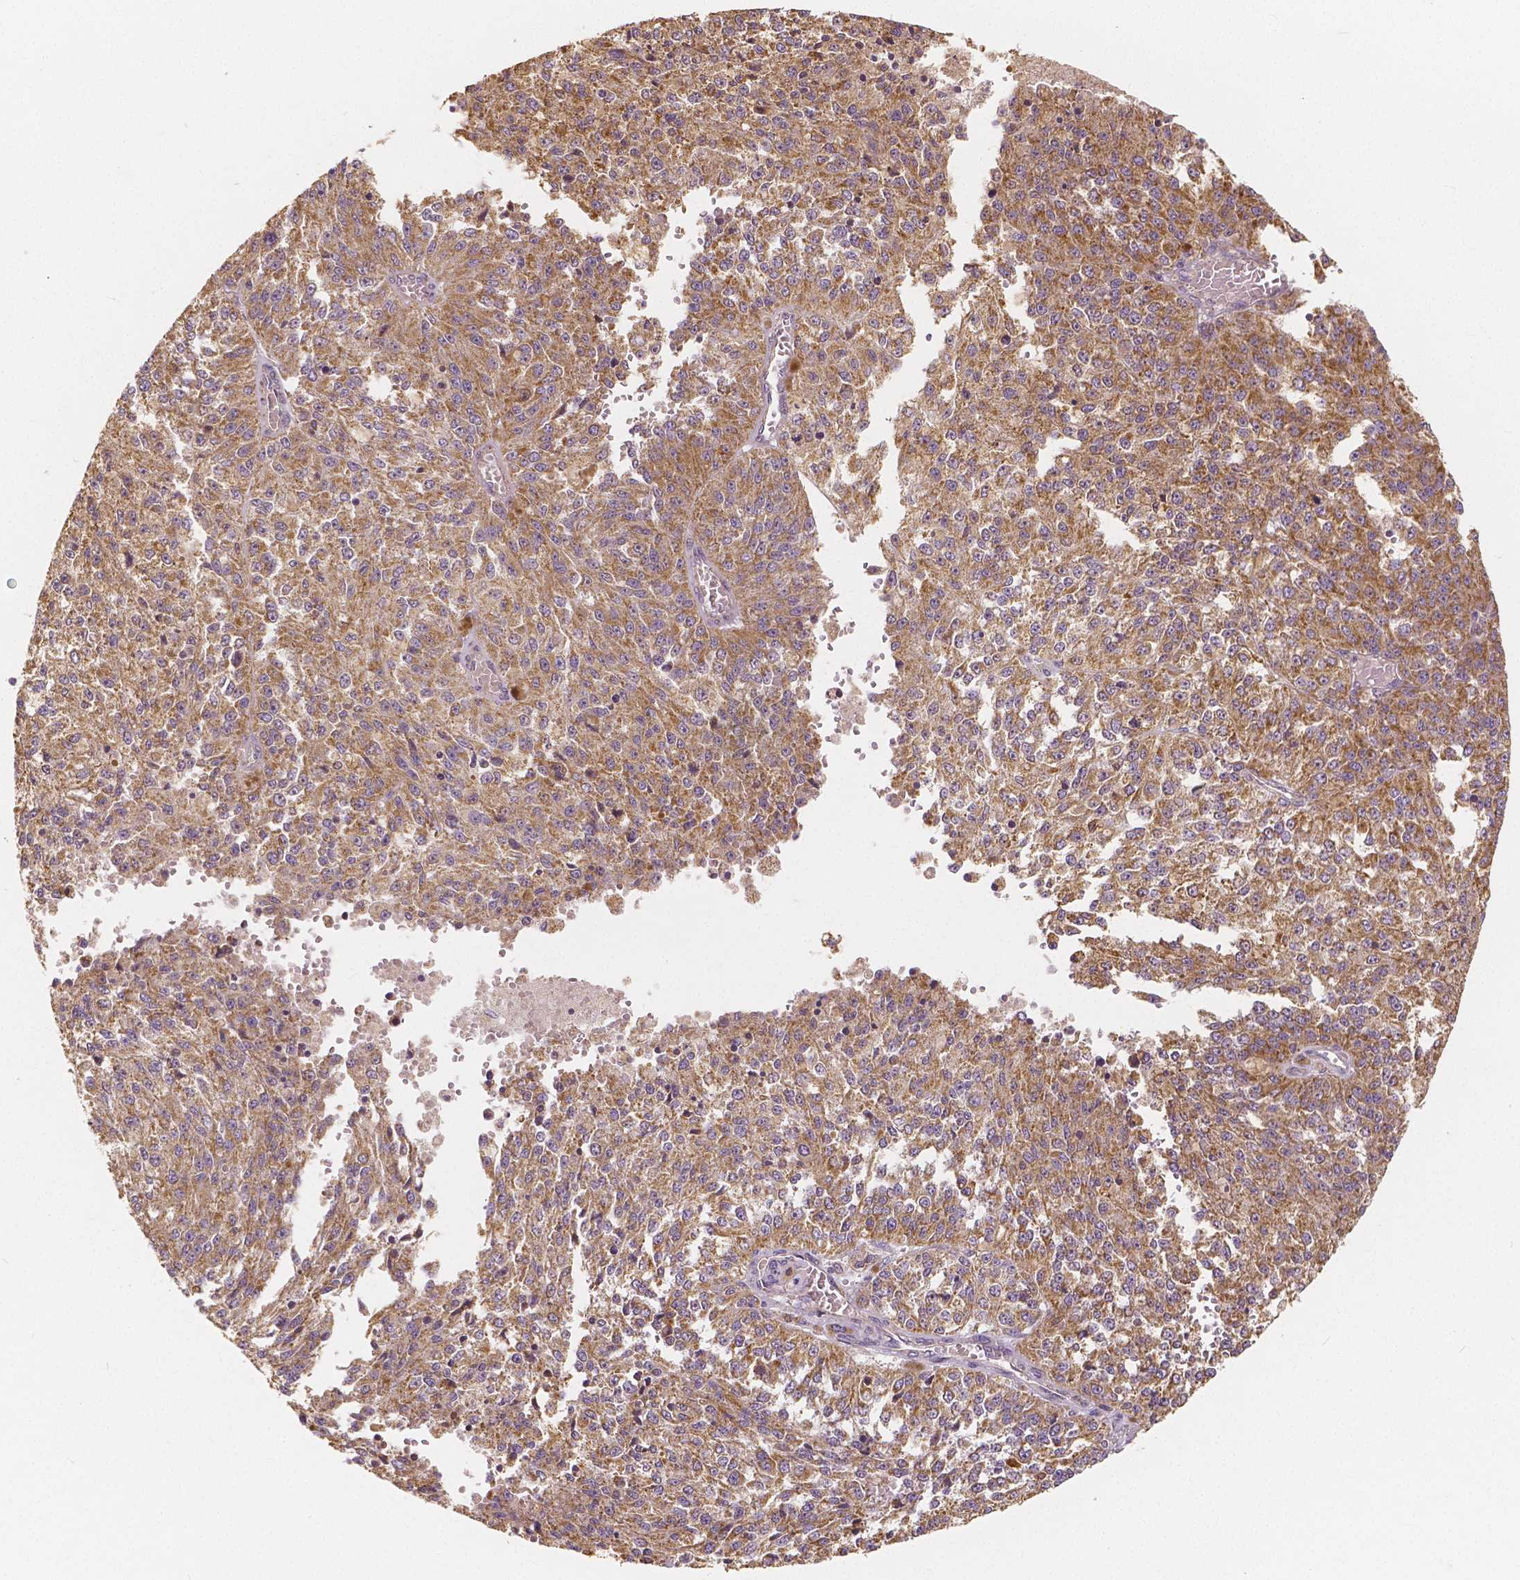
{"staining": {"intensity": "moderate", "quantity": ">75%", "location": "cytoplasmic/membranous"}, "tissue": "melanoma", "cell_type": "Tumor cells", "image_type": "cancer", "snomed": [{"axis": "morphology", "description": "Malignant melanoma, Metastatic site"}, {"axis": "topography", "description": "Lymph node"}], "caption": "Human malignant melanoma (metastatic site) stained with a brown dye demonstrates moderate cytoplasmic/membranous positive expression in about >75% of tumor cells.", "gene": "PEX26", "patient": {"sex": "female", "age": 64}}